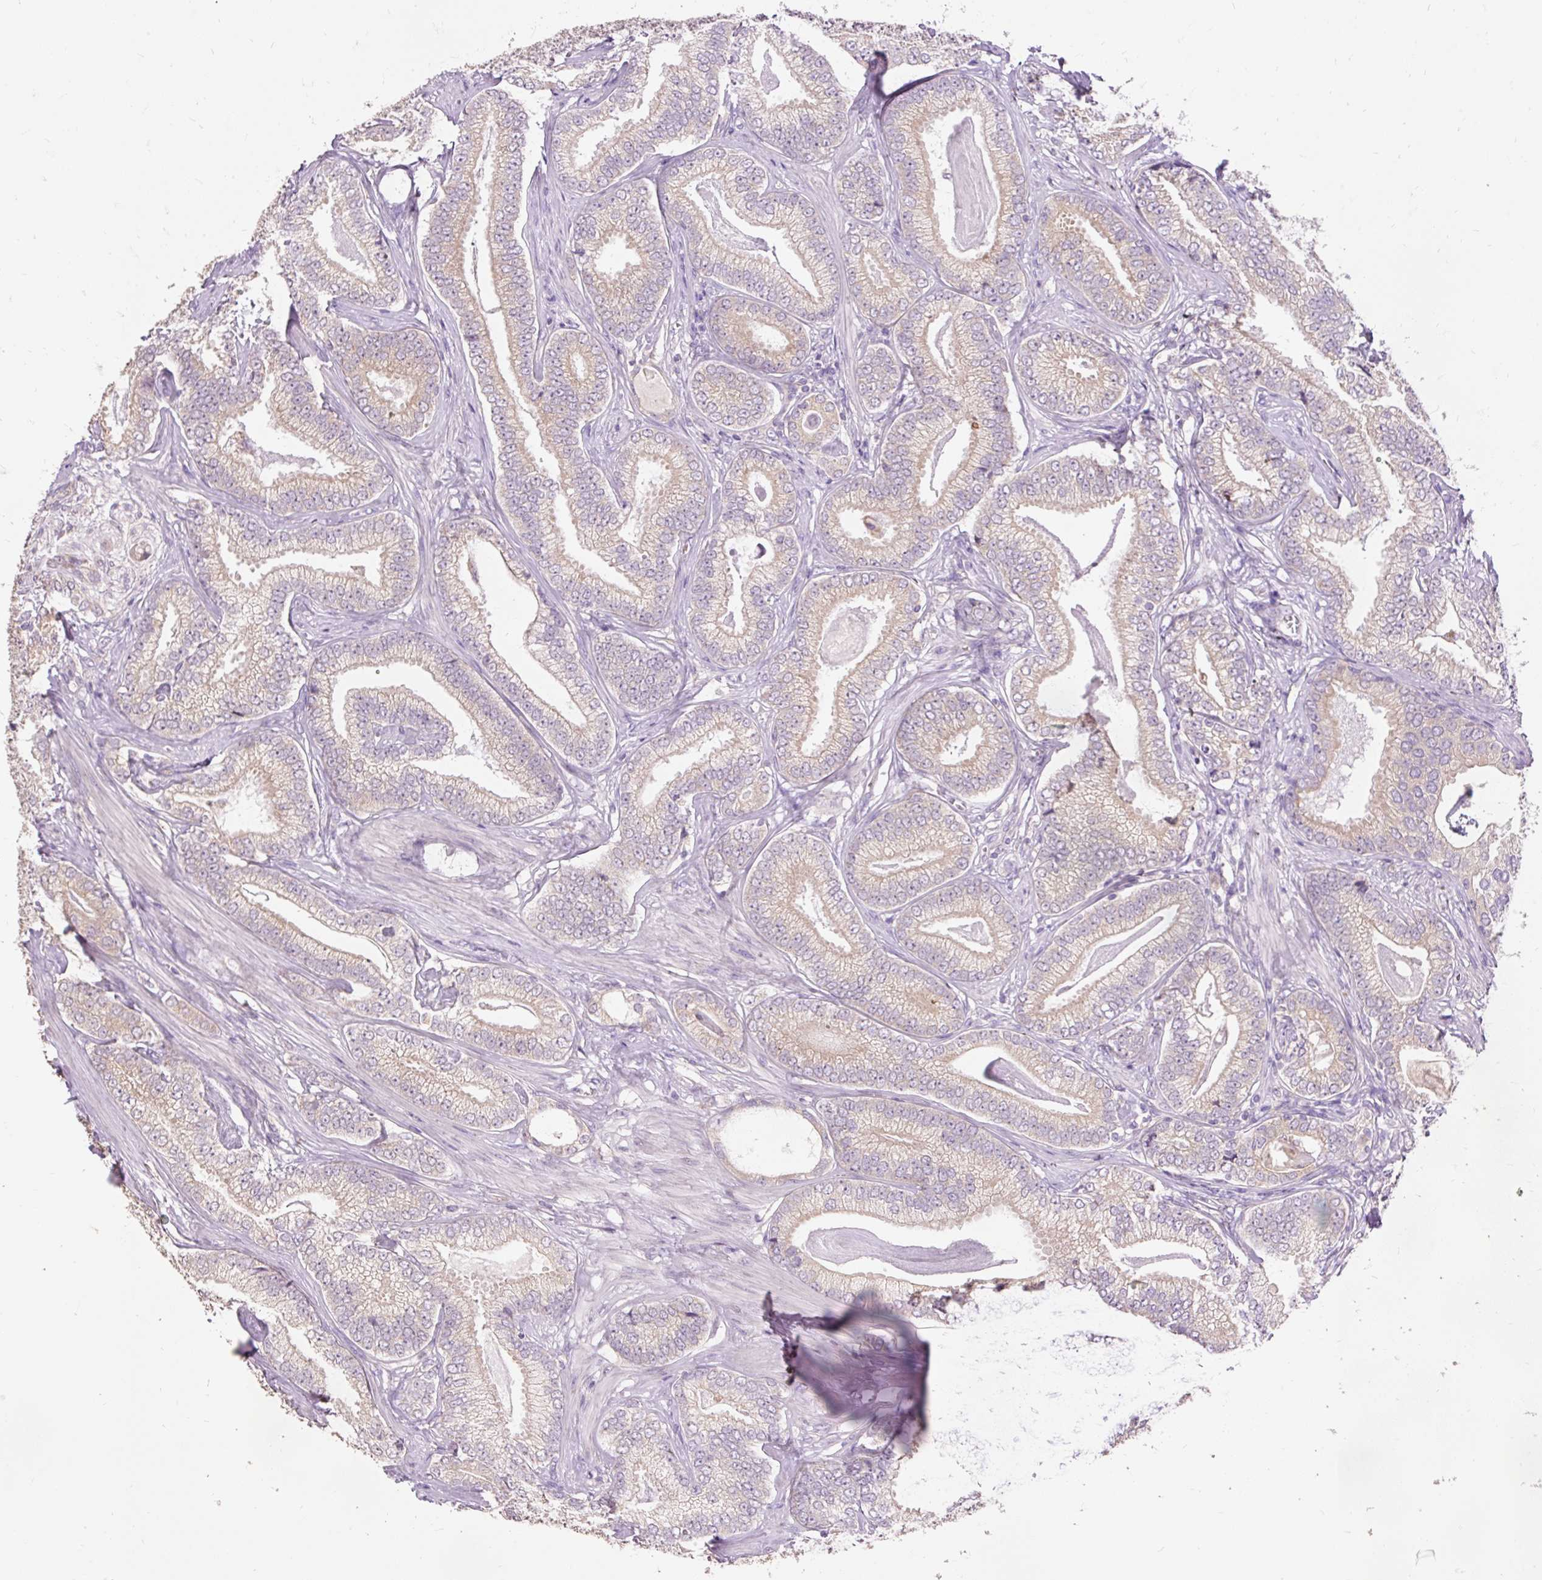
{"staining": {"intensity": "weak", "quantity": ">75%", "location": "cytoplasmic/membranous"}, "tissue": "prostate cancer", "cell_type": "Tumor cells", "image_type": "cancer", "snomed": [{"axis": "morphology", "description": "Adenocarcinoma, Low grade"}, {"axis": "topography", "description": "Prostate"}], "caption": "Human prostate cancer stained with a protein marker exhibits weak staining in tumor cells.", "gene": "SEC63", "patient": {"sex": "male", "age": 63}}